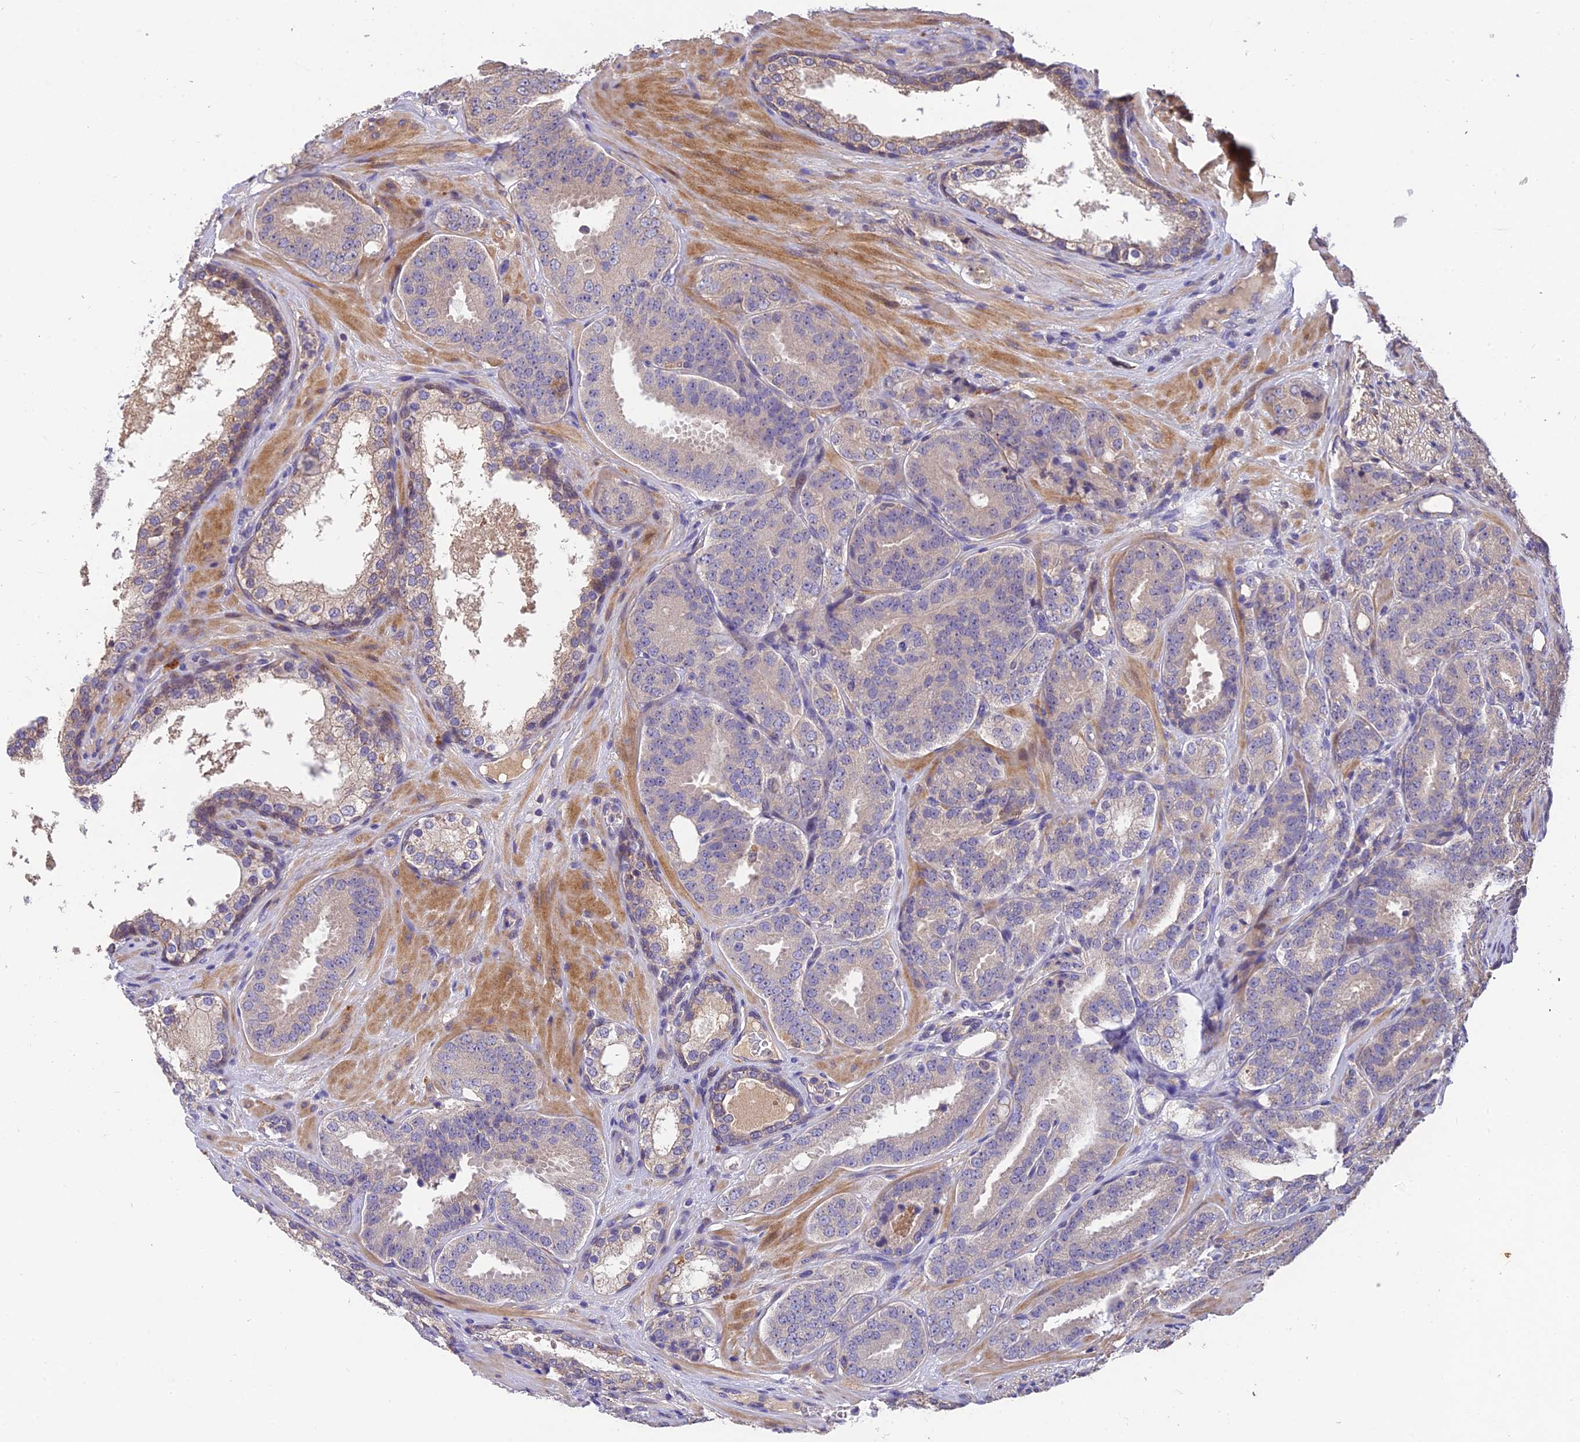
{"staining": {"intensity": "negative", "quantity": "none", "location": "none"}, "tissue": "prostate cancer", "cell_type": "Tumor cells", "image_type": "cancer", "snomed": [{"axis": "morphology", "description": "Adenocarcinoma, High grade"}, {"axis": "topography", "description": "Prostate"}], "caption": "Image shows no significant protein expression in tumor cells of adenocarcinoma (high-grade) (prostate). Nuclei are stained in blue.", "gene": "DENND5B", "patient": {"sex": "male", "age": 63}}